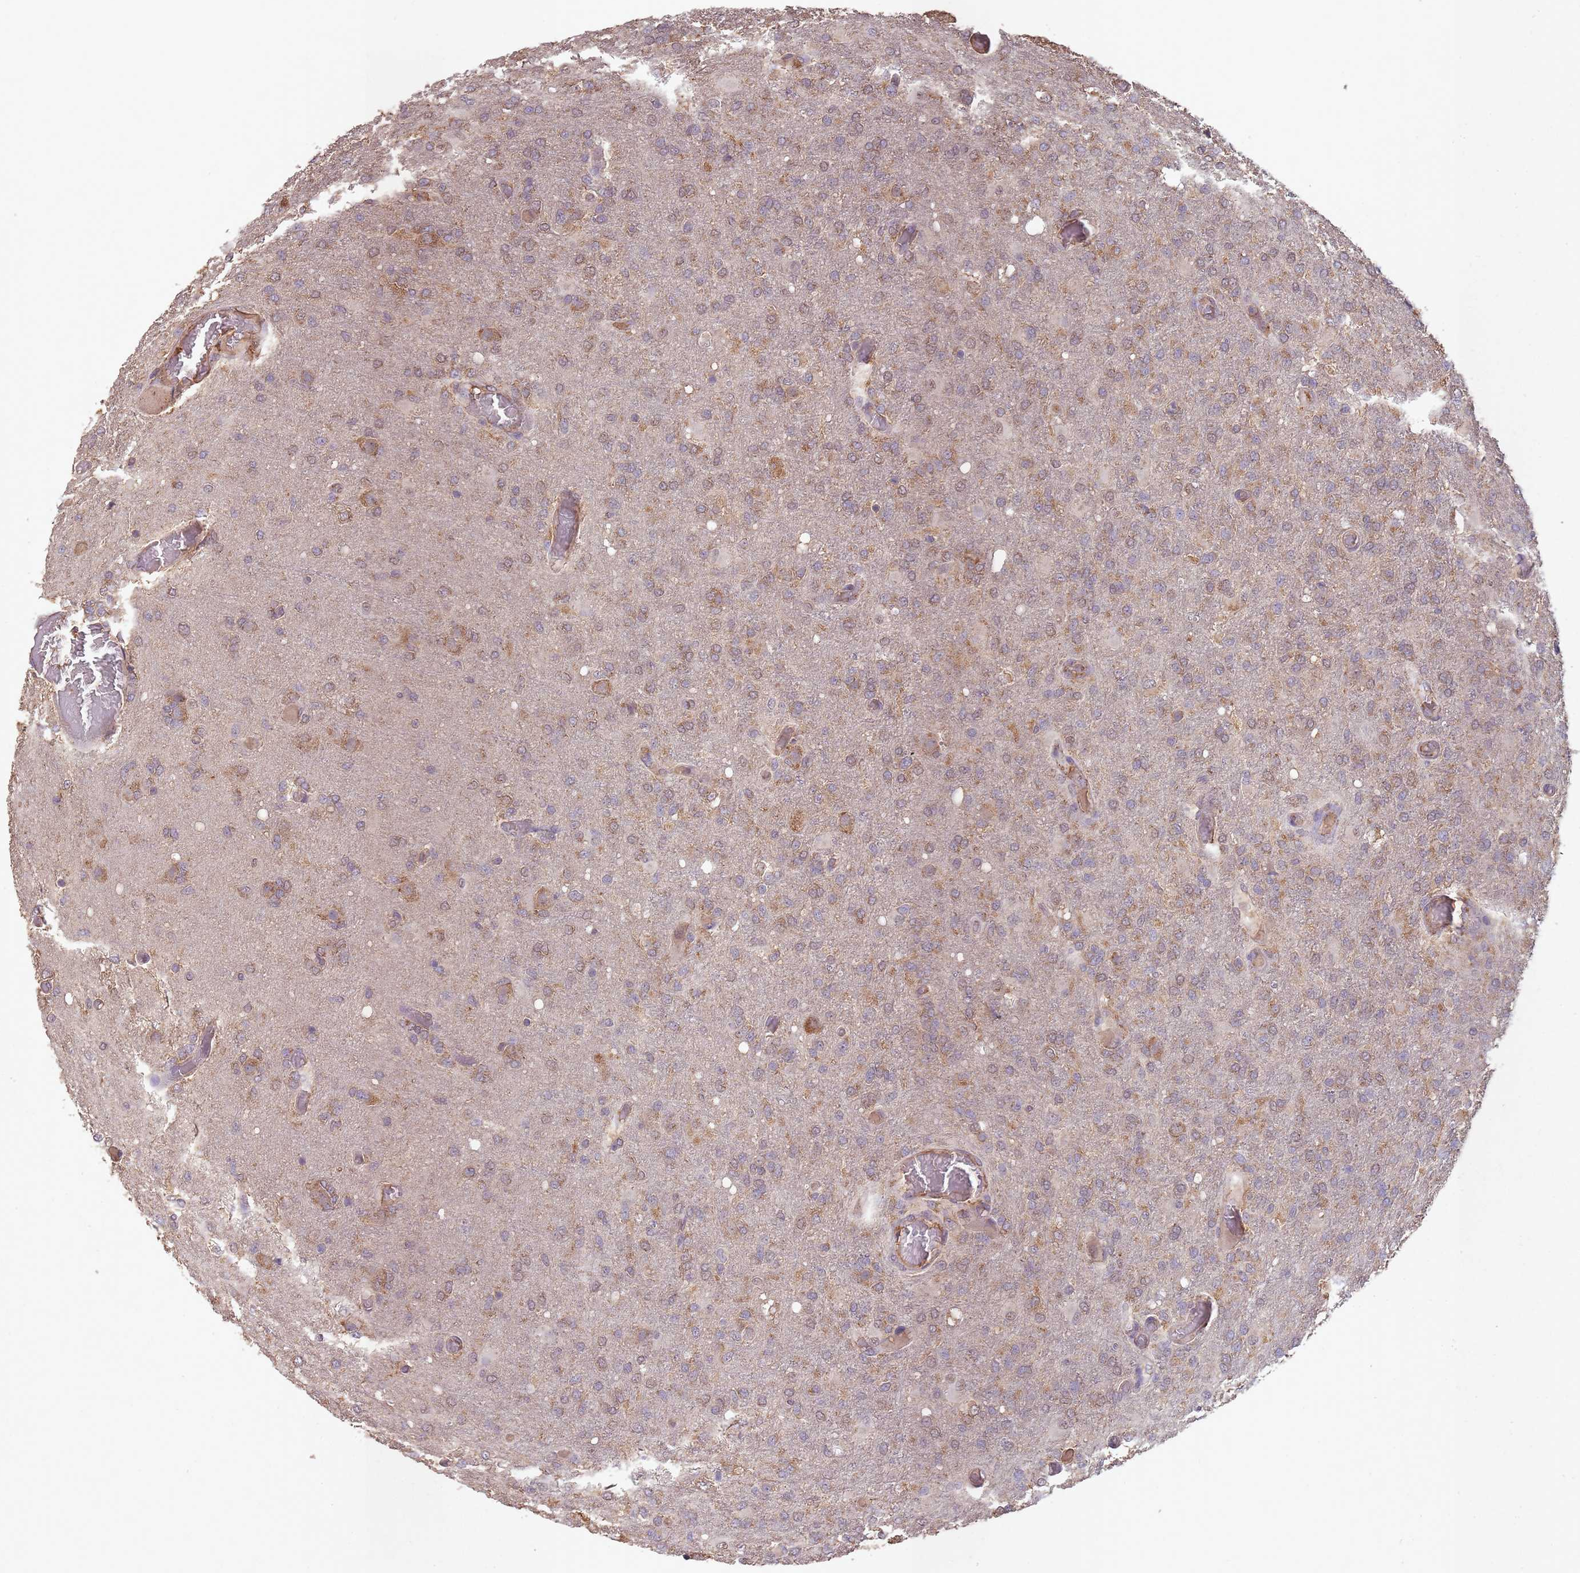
{"staining": {"intensity": "weak", "quantity": ">75%", "location": "cytoplasmic/membranous"}, "tissue": "glioma", "cell_type": "Tumor cells", "image_type": "cancer", "snomed": [{"axis": "morphology", "description": "Glioma, malignant, High grade"}, {"axis": "topography", "description": "Brain"}], "caption": "This is a histology image of immunohistochemistry (IHC) staining of malignant glioma (high-grade), which shows weak expression in the cytoplasmic/membranous of tumor cells.", "gene": "SANBR", "patient": {"sex": "female", "age": 74}}